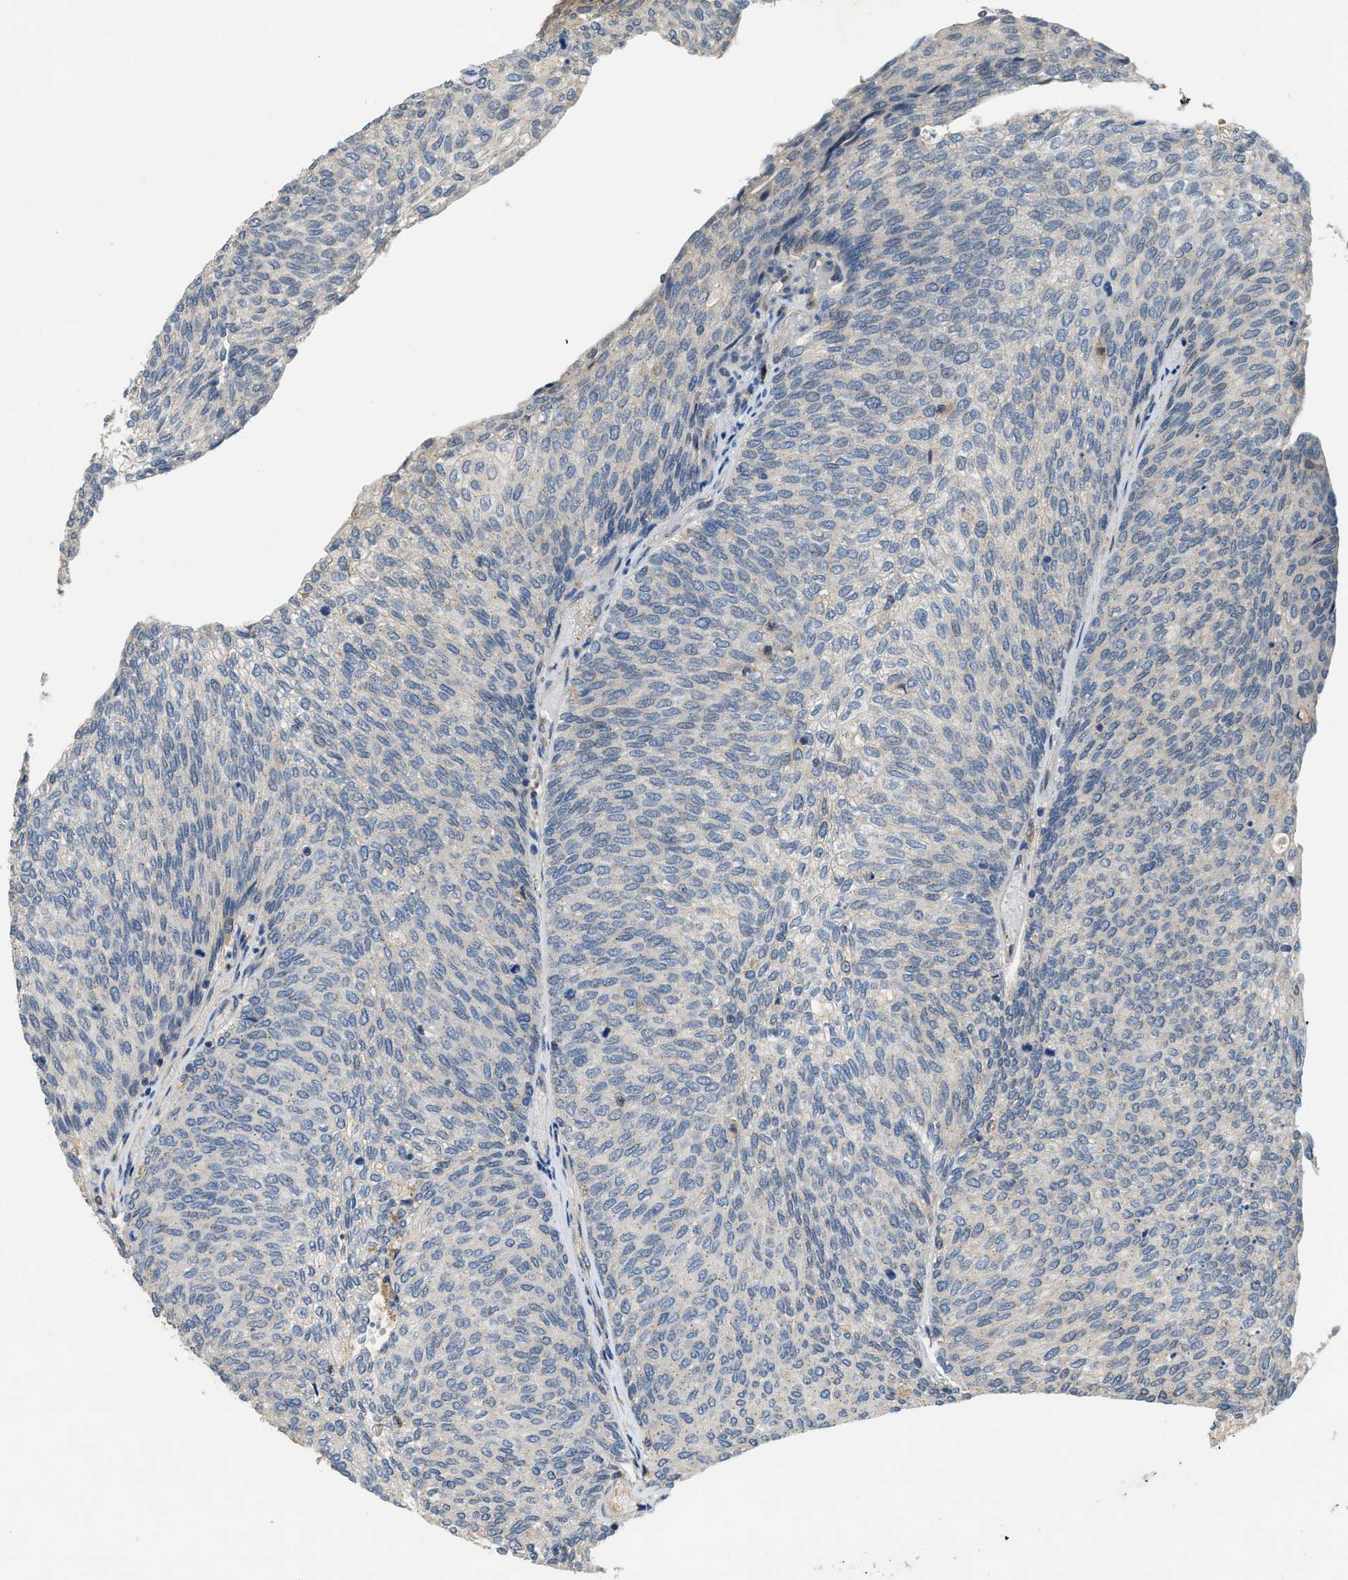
{"staining": {"intensity": "negative", "quantity": "none", "location": "none"}, "tissue": "urothelial cancer", "cell_type": "Tumor cells", "image_type": "cancer", "snomed": [{"axis": "morphology", "description": "Urothelial carcinoma, Low grade"}, {"axis": "topography", "description": "Urinary bladder"}], "caption": "Tumor cells show no significant expression in urothelial cancer.", "gene": "CFLAR", "patient": {"sex": "female", "age": 79}}